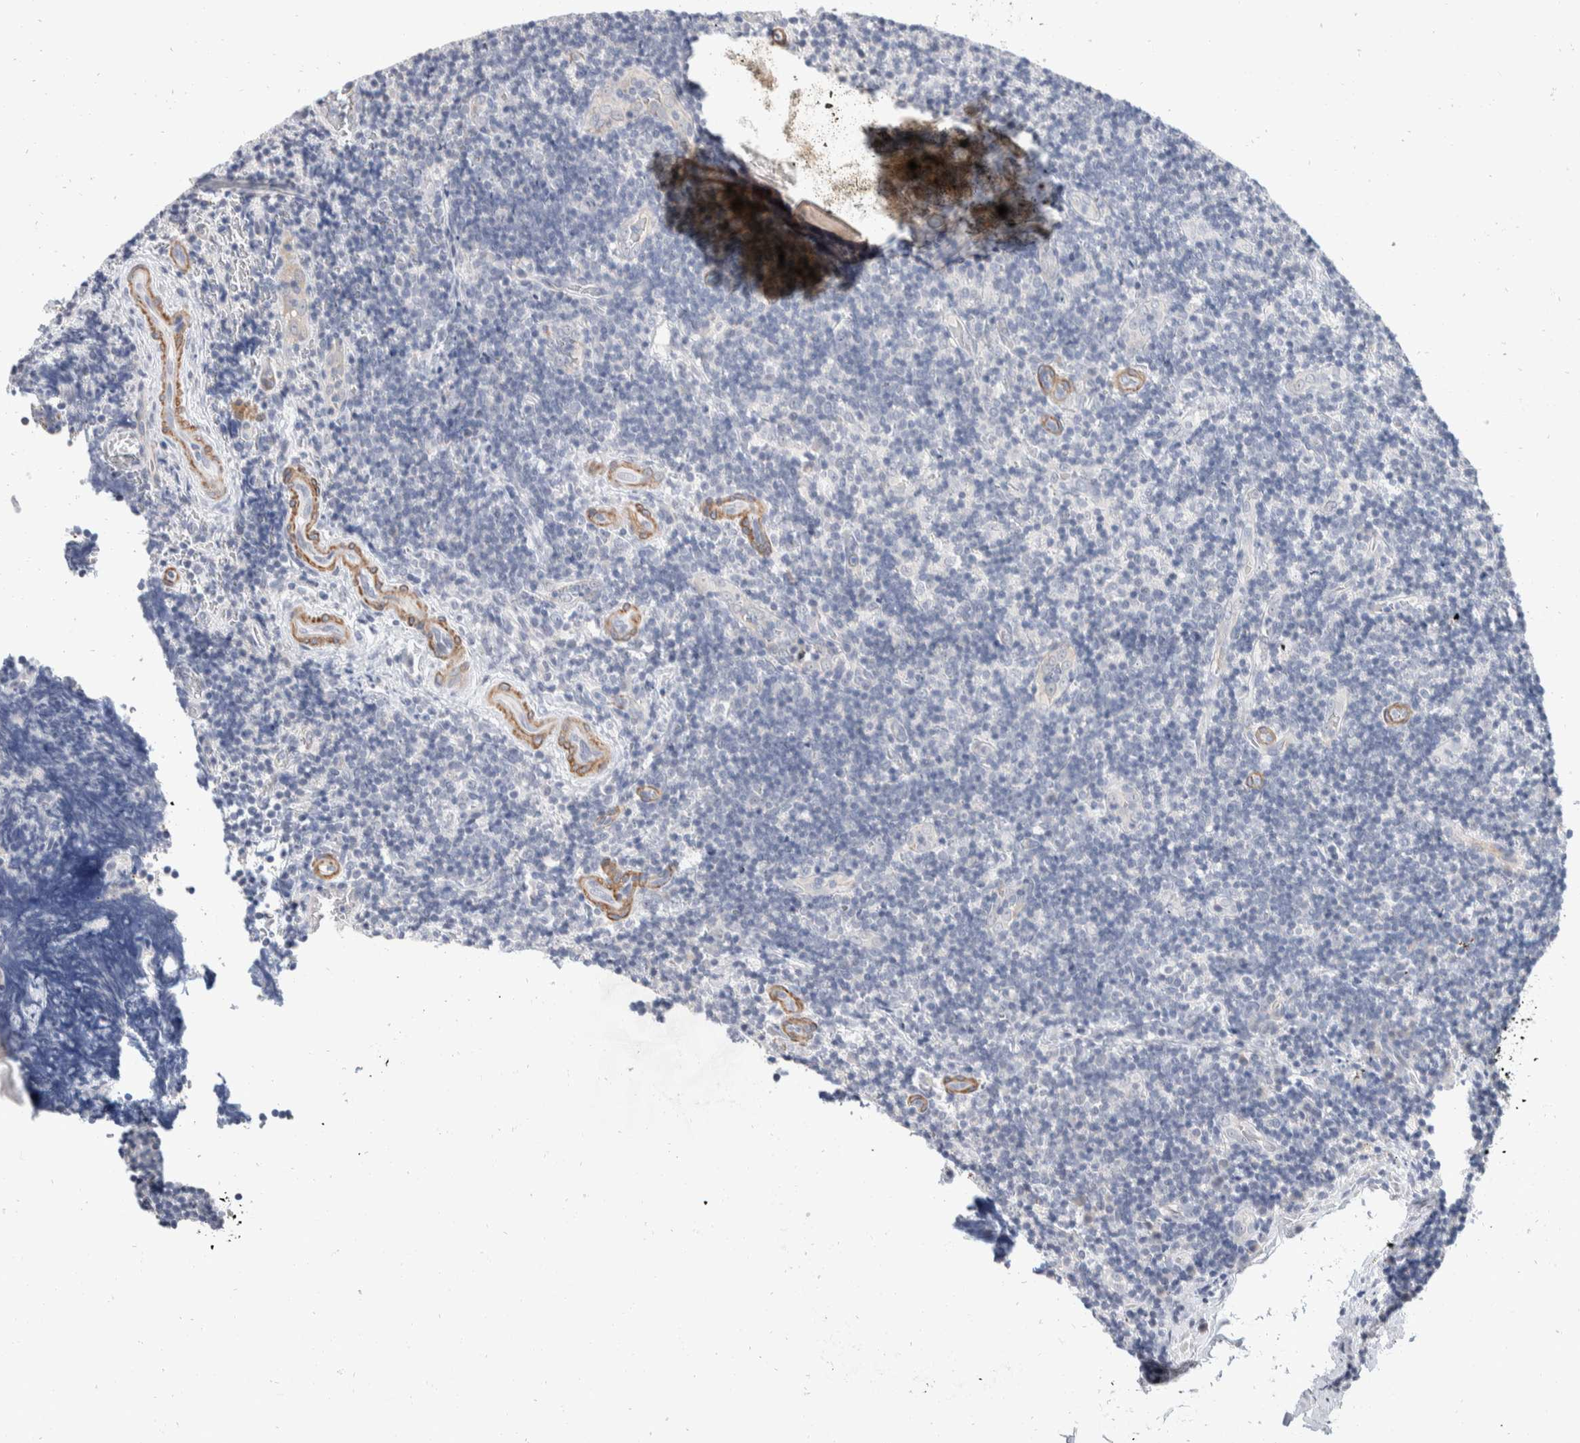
{"staining": {"intensity": "negative", "quantity": "none", "location": "none"}, "tissue": "lymphoma", "cell_type": "Tumor cells", "image_type": "cancer", "snomed": [{"axis": "morphology", "description": "Malignant lymphoma, non-Hodgkin's type, High grade"}, {"axis": "topography", "description": "Tonsil"}], "caption": "Tumor cells show no significant protein staining in lymphoma.", "gene": "CATSPERD", "patient": {"sex": "female", "age": 36}}